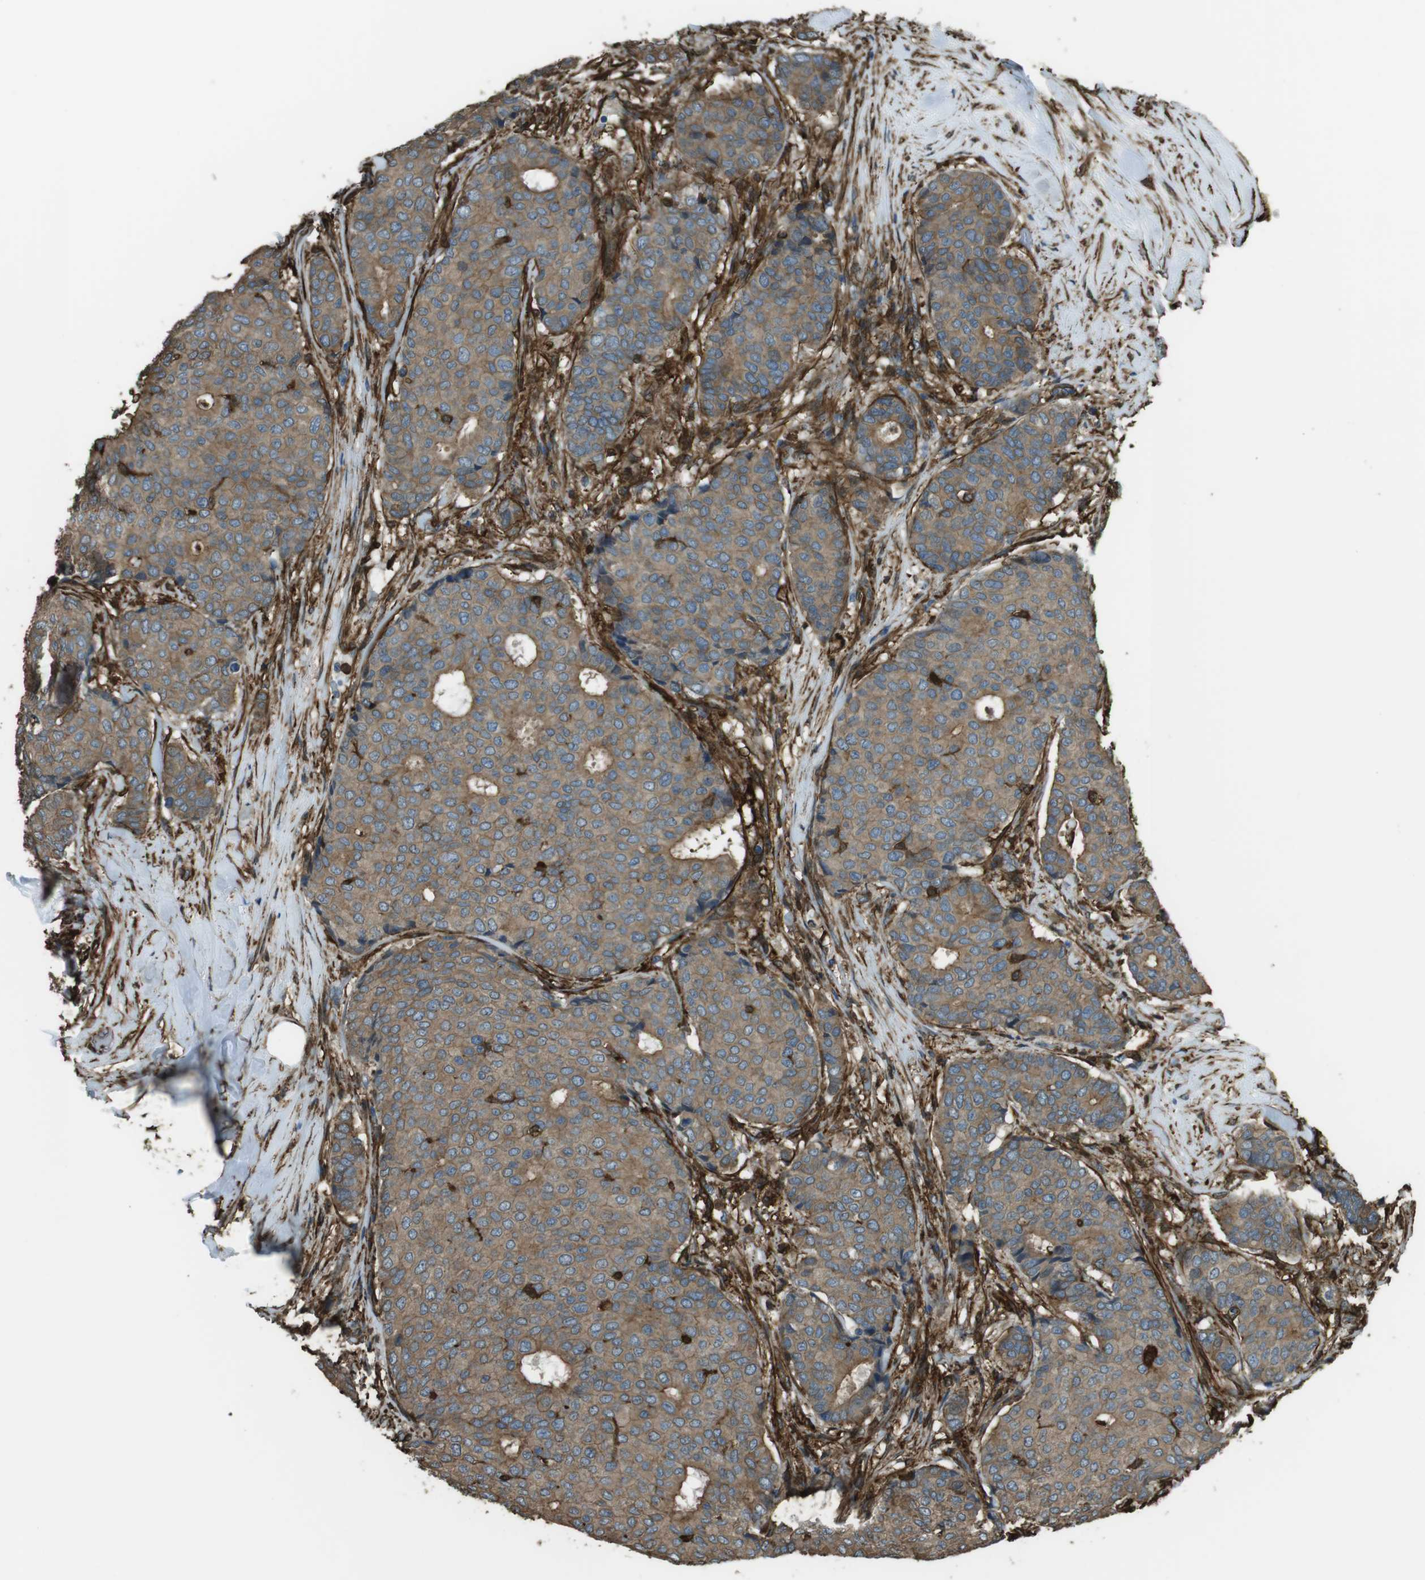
{"staining": {"intensity": "moderate", "quantity": ">75%", "location": "cytoplasmic/membranous"}, "tissue": "breast cancer", "cell_type": "Tumor cells", "image_type": "cancer", "snomed": [{"axis": "morphology", "description": "Duct carcinoma"}, {"axis": "topography", "description": "Breast"}], "caption": "Breast invasive ductal carcinoma stained with immunohistochemistry (IHC) reveals moderate cytoplasmic/membranous expression in approximately >75% of tumor cells.", "gene": "SFT2D1", "patient": {"sex": "female", "age": 75}}